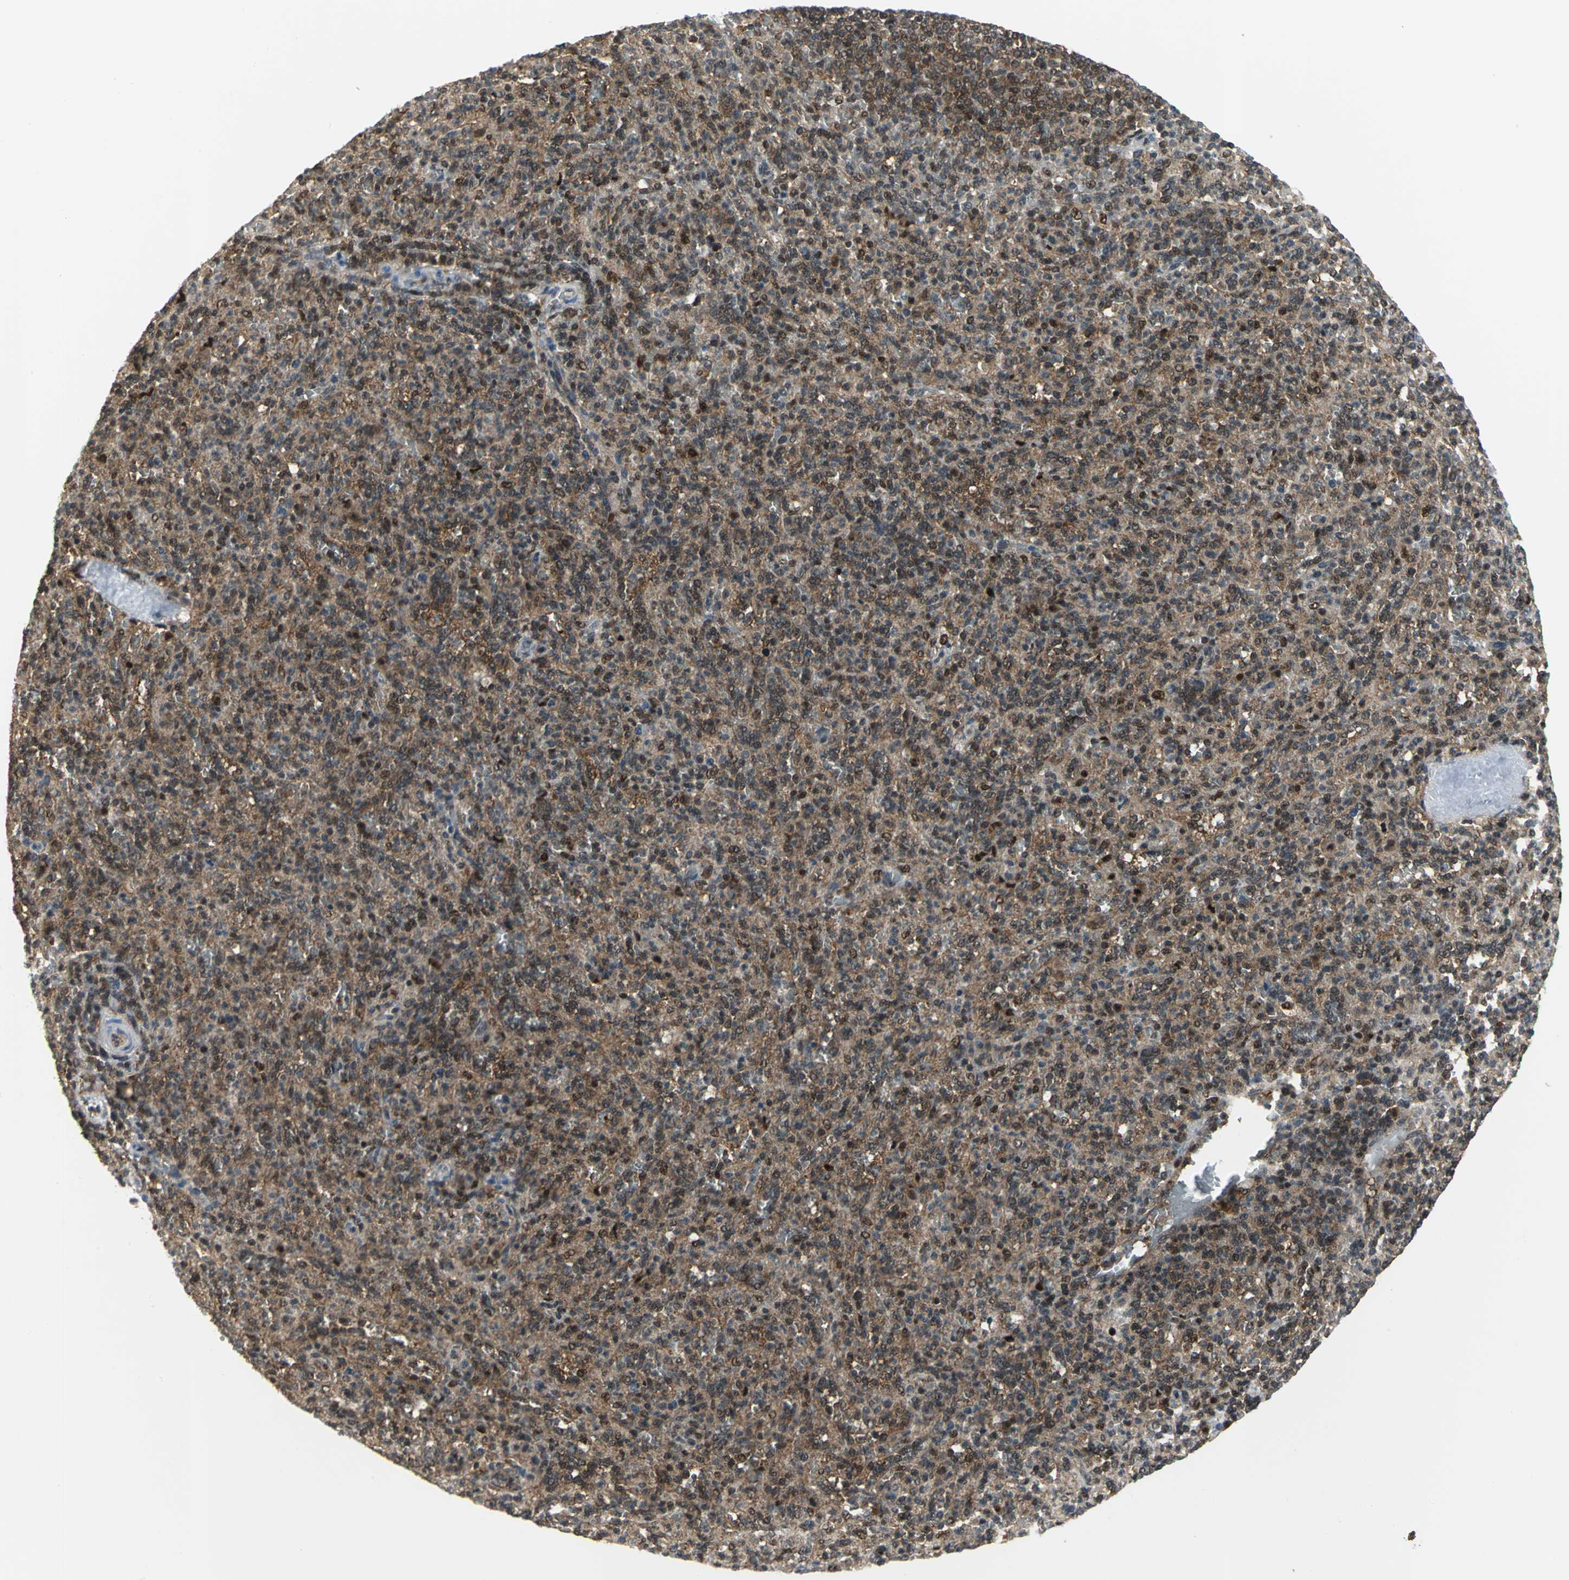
{"staining": {"intensity": "moderate", "quantity": "25%-75%", "location": "cytoplasmic/membranous"}, "tissue": "spleen", "cell_type": "Cells in red pulp", "image_type": "normal", "snomed": [{"axis": "morphology", "description": "Normal tissue, NOS"}, {"axis": "topography", "description": "Spleen"}], "caption": "Immunohistochemistry (IHC) staining of unremarkable spleen, which exhibits medium levels of moderate cytoplasmic/membranous staining in about 25%-75% of cells in red pulp indicating moderate cytoplasmic/membranous protein expression. The staining was performed using DAB (3,3'-diaminobenzidine) (brown) for protein detection and nuclei were counterstained in hematoxylin (blue).", "gene": "PSMA4", "patient": {"sex": "male", "age": 36}}